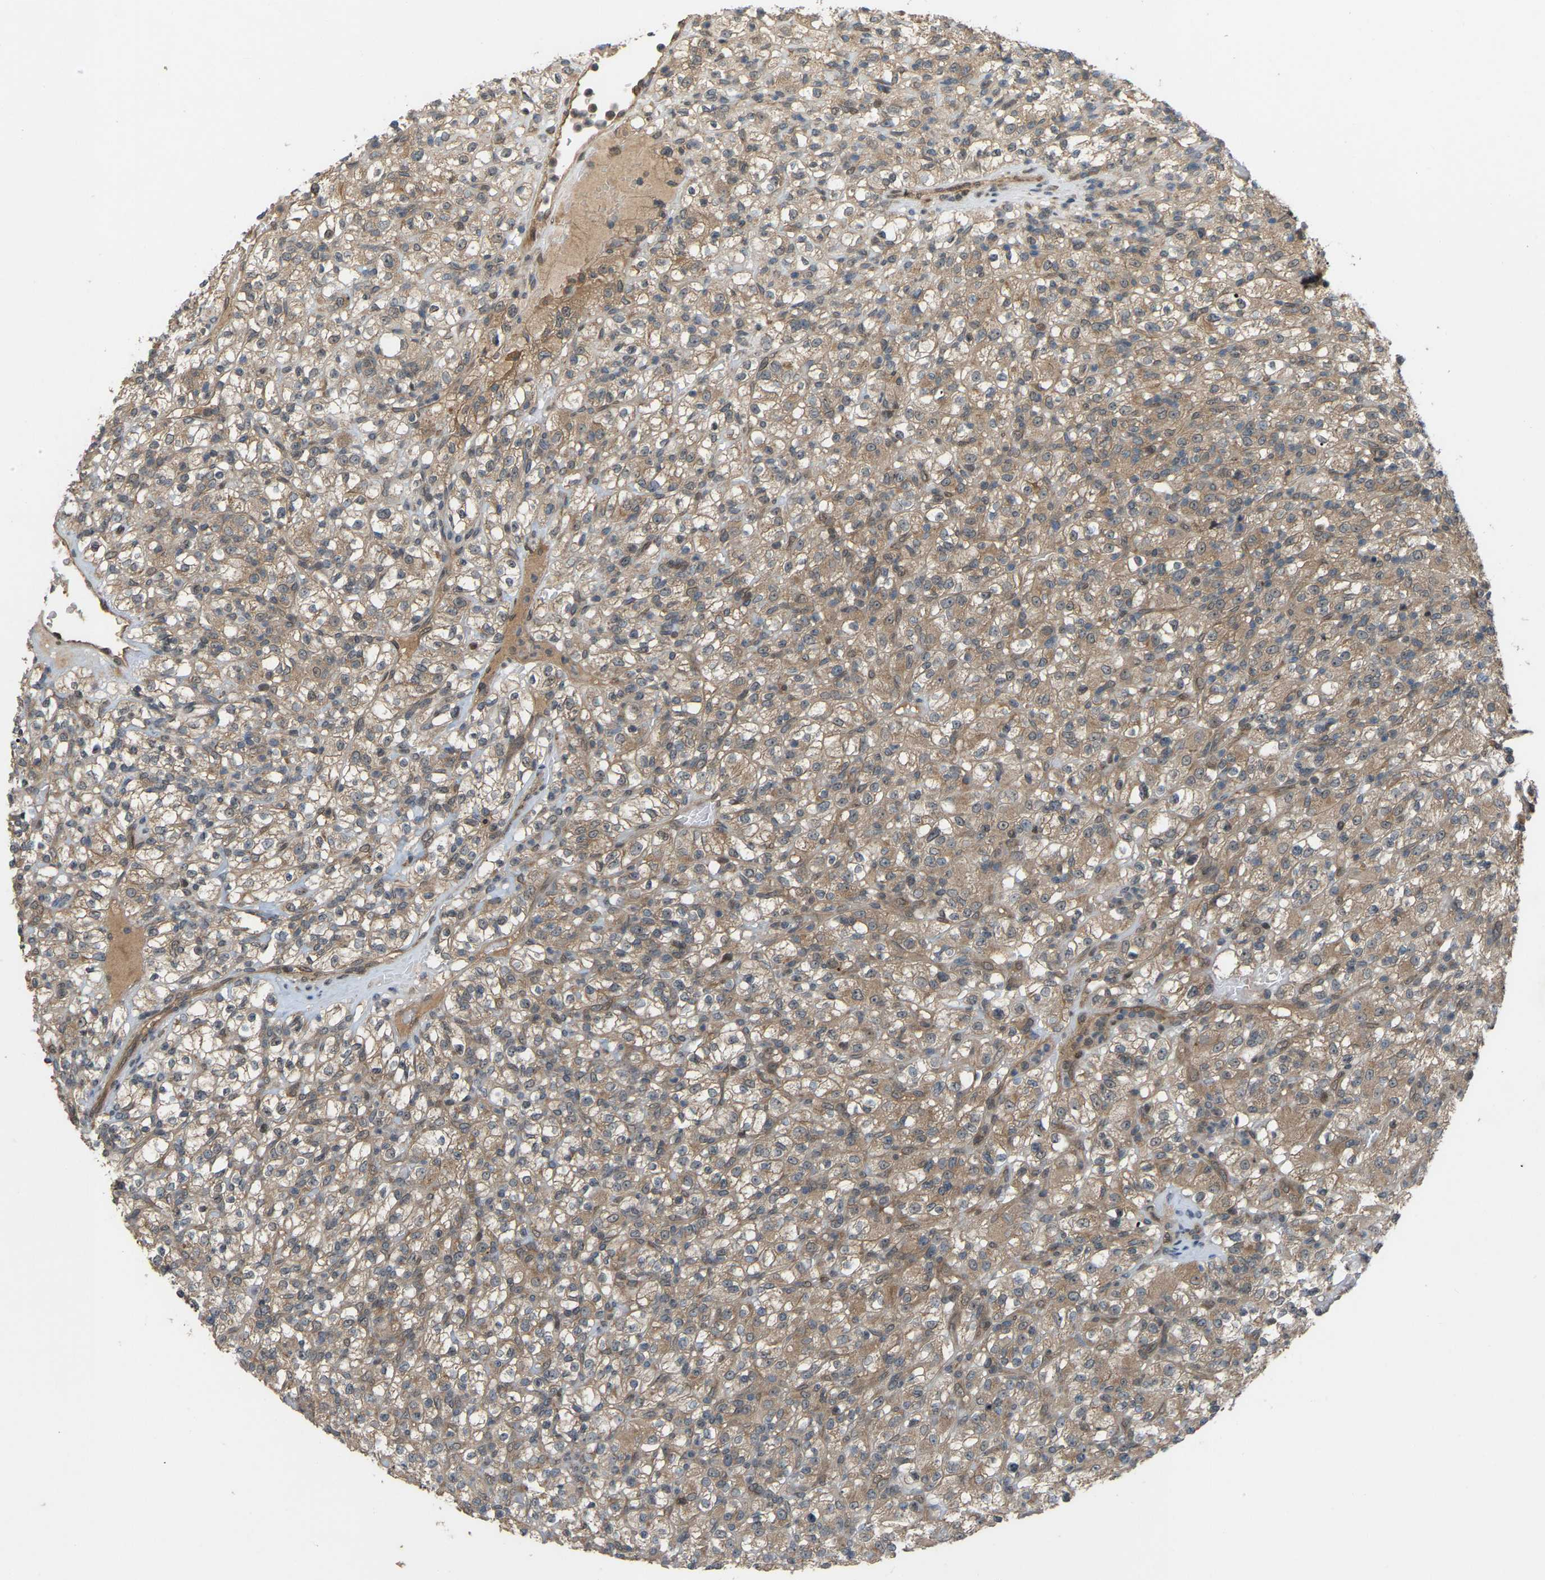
{"staining": {"intensity": "weak", "quantity": ">75%", "location": "cytoplasmic/membranous"}, "tissue": "renal cancer", "cell_type": "Tumor cells", "image_type": "cancer", "snomed": [{"axis": "morphology", "description": "Normal tissue, NOS"}, {"axis": "morphology", "description": "Adenocarcinoma, NOS"}, {"axis": "topography", "description": "Kidney"}], "caption": "Weak cytoplasmic/membranous staining is appreciated in about >75% of tumor cells in adenocarcinoma (renal). (DAB IHC with brightfield microscopy, high magnification).", "gene": "CROT", "patient": {"sex": "female", "age": 72}}